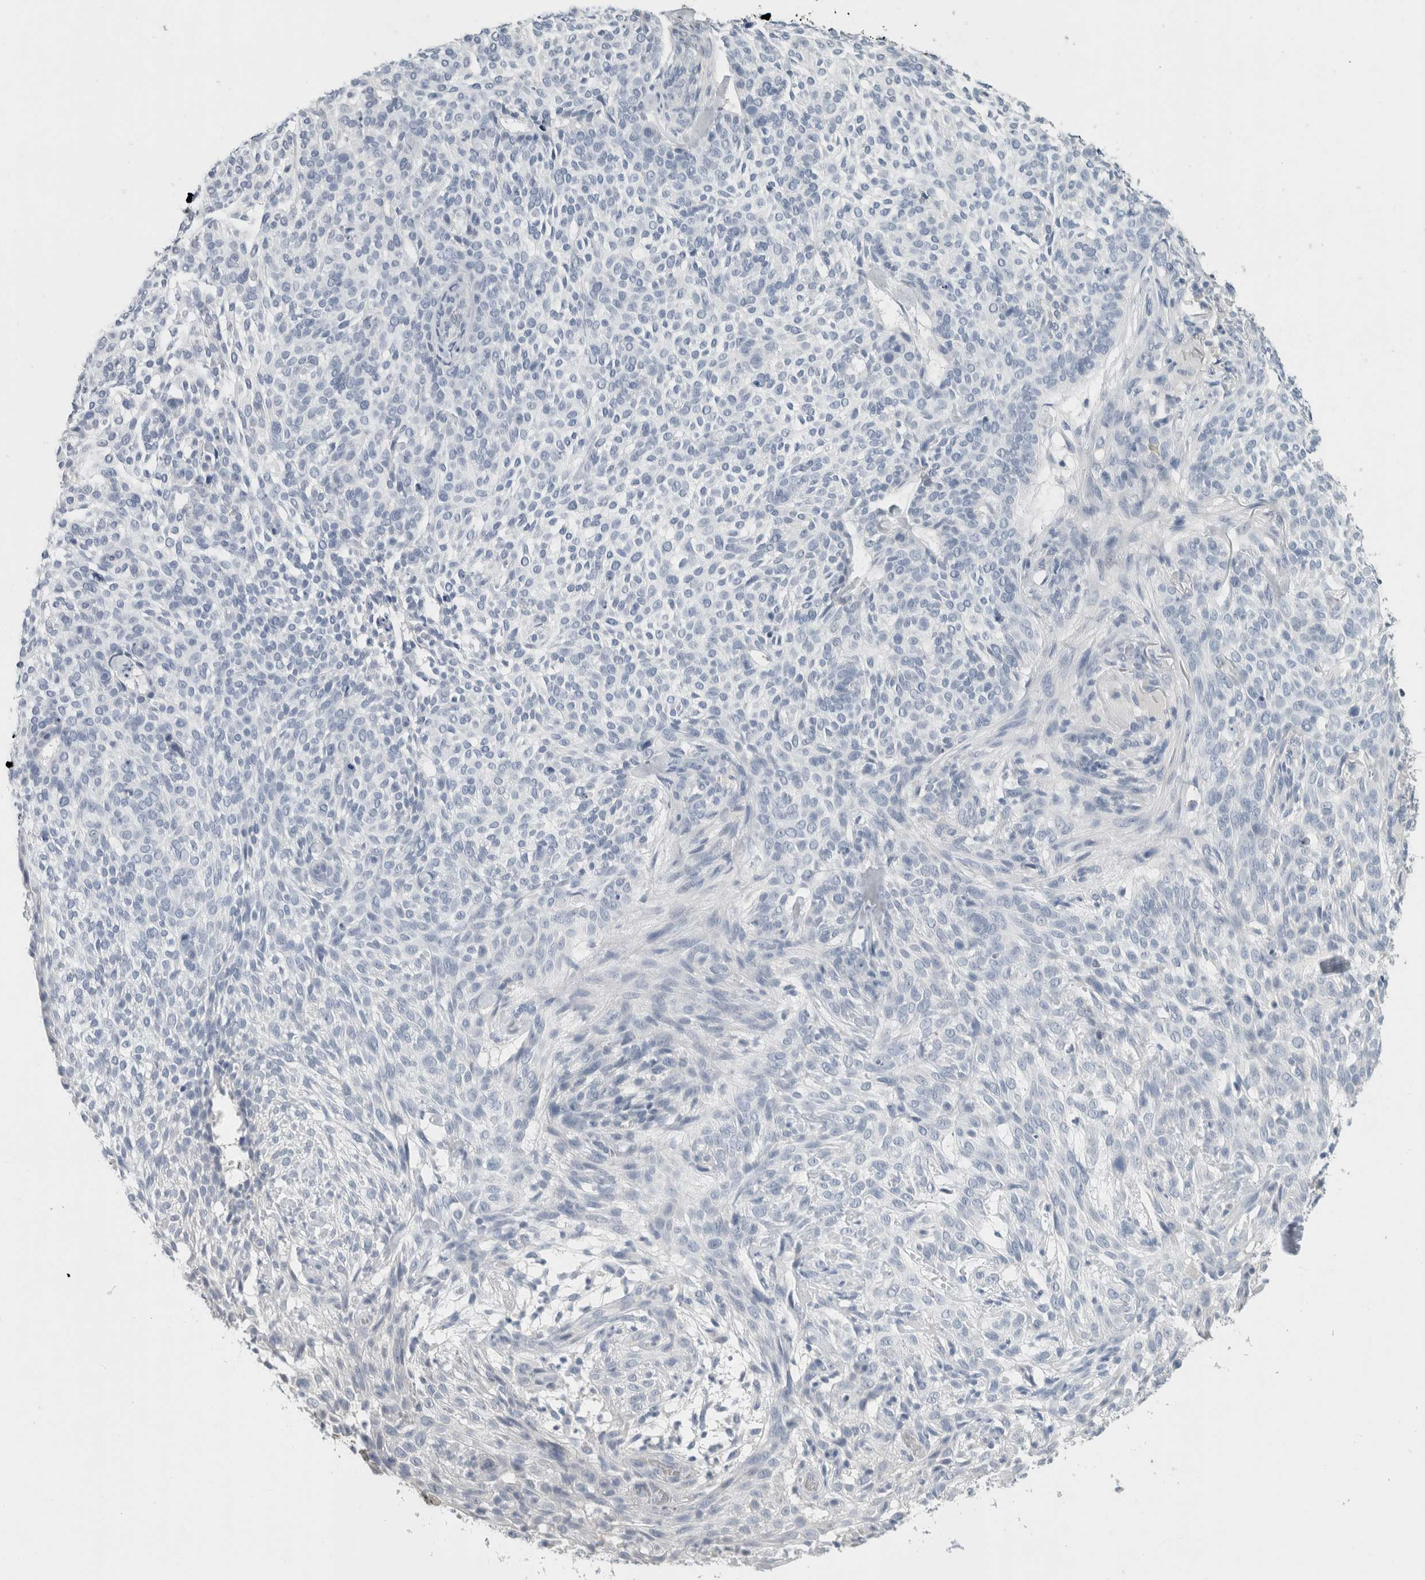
{"staining": {"intensity": "negative", "quantity": "none", "location": "none"}, "tissue": "skin cancer", "cell_type": "Tumor cells", "image_type": "cancer", "snomed": [{"axis": "morphology", "description": "Basal cell carcinoma"}, {"axis": "topography", "description": "Skin"}], "caption": "Immunohistochemistry micrograph of neoplastic tissue: human skin cancer (basal cell carcinoma) stained with DAB (3,3'-diaminobenzidine) displays no significant protein expression in tumor cells. Brightfield microscopy of immunohistochemistry stained with DAB (brown) and hematoxylin (blue), captured at high magnification.", "gene": "BCAN", "patient": {"sex": "female", "age": 64}}